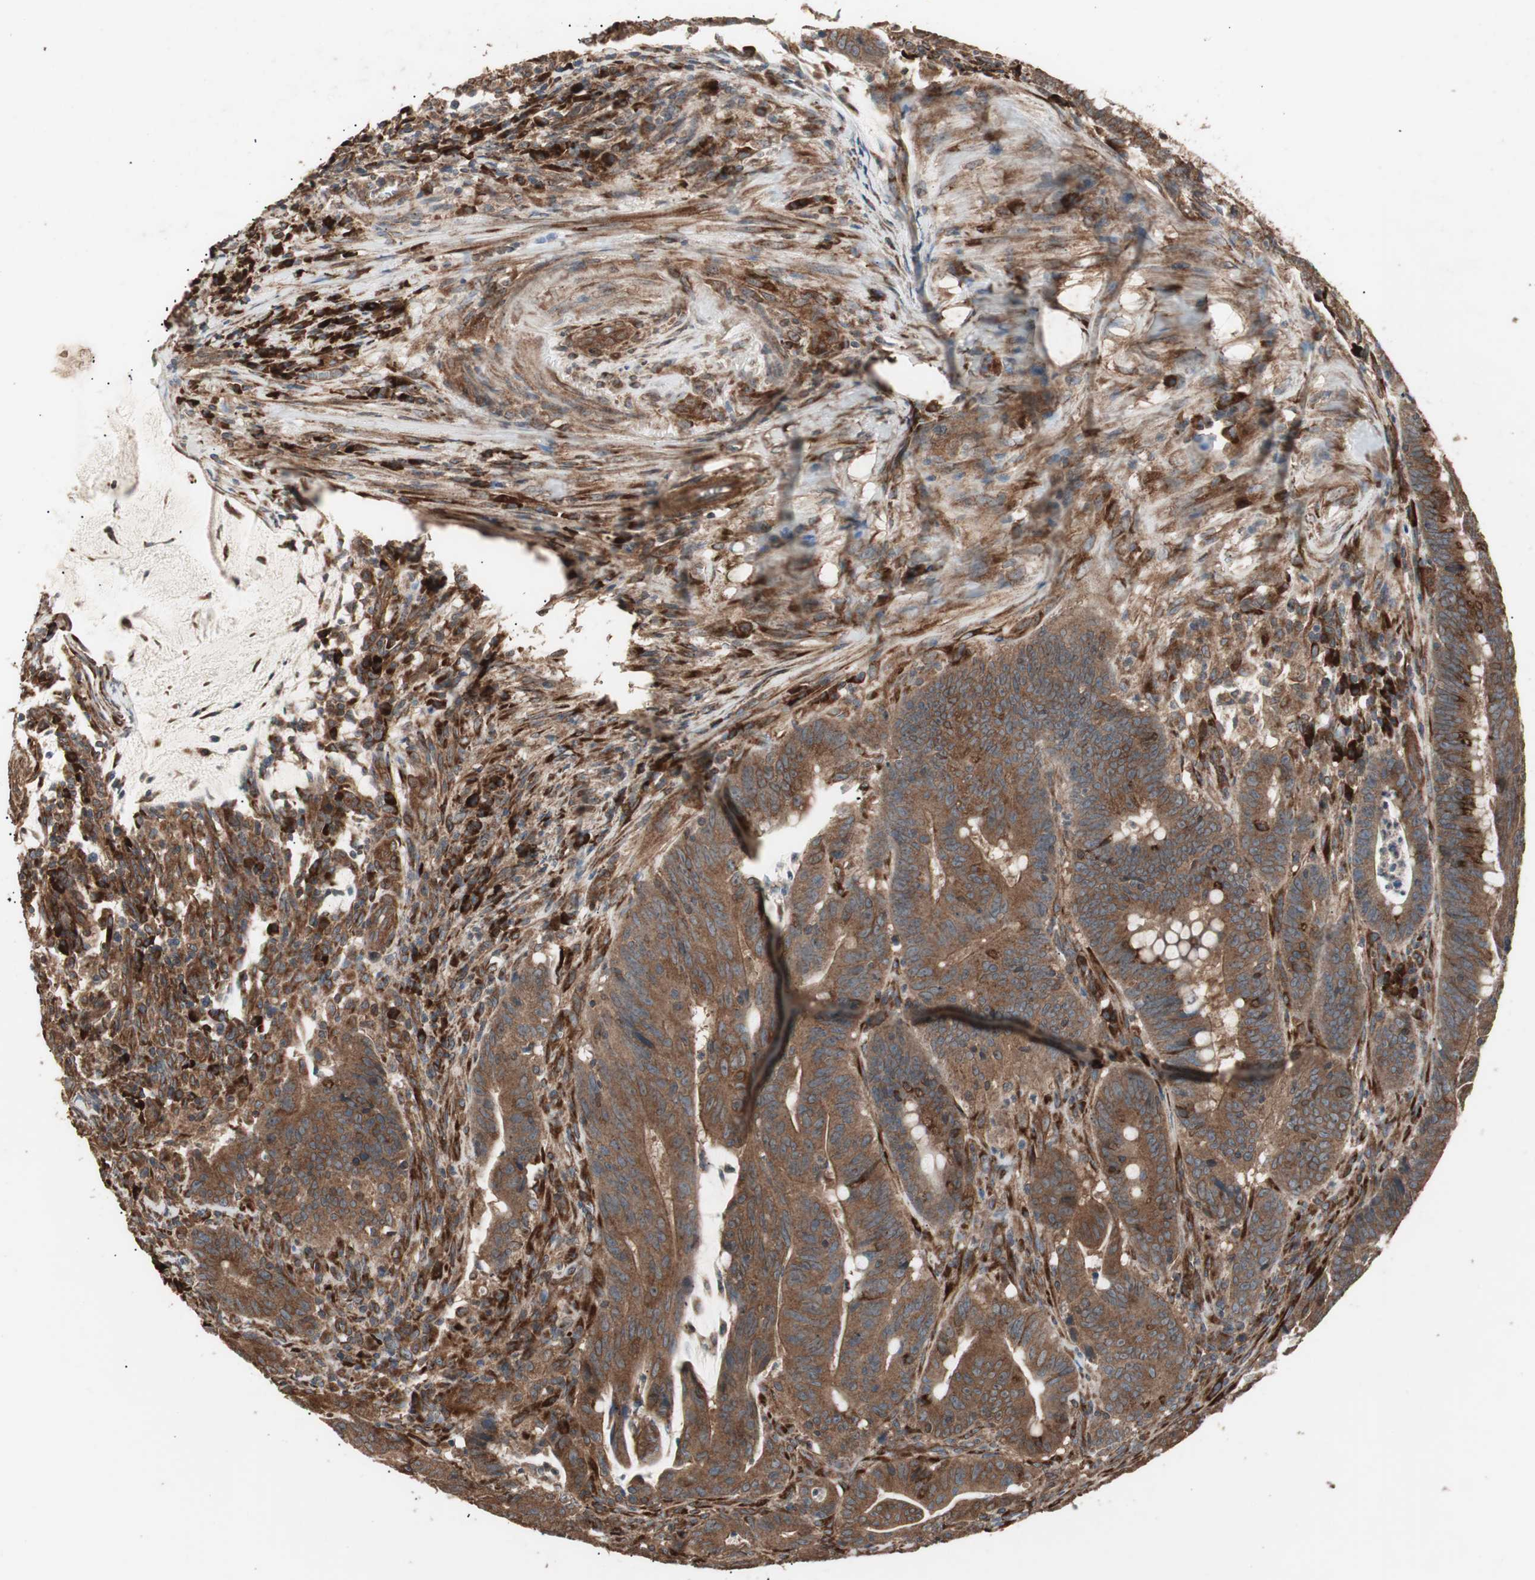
{"staining": {"intensity": "strong", "quantity": ">75%", "location": "cytoplasmic/membranous"}, "tissue": "colorectal cancer", "cell_type": "Tumor cells", "image_type": "cancer", "snomed": [{"axis": "morphology", "description": "Adenocarcinoma, NOS"}, {"axis": "topography", "description": "Colon"}], "caption": "Colorectal adenocarcinoma stained with a brown dye reveals strong cytoplasmic/membranous positive positivity in about >75% of tumor cells.", "gene": "LZTS1", "patient": {"sex": "male", "age": 45}}